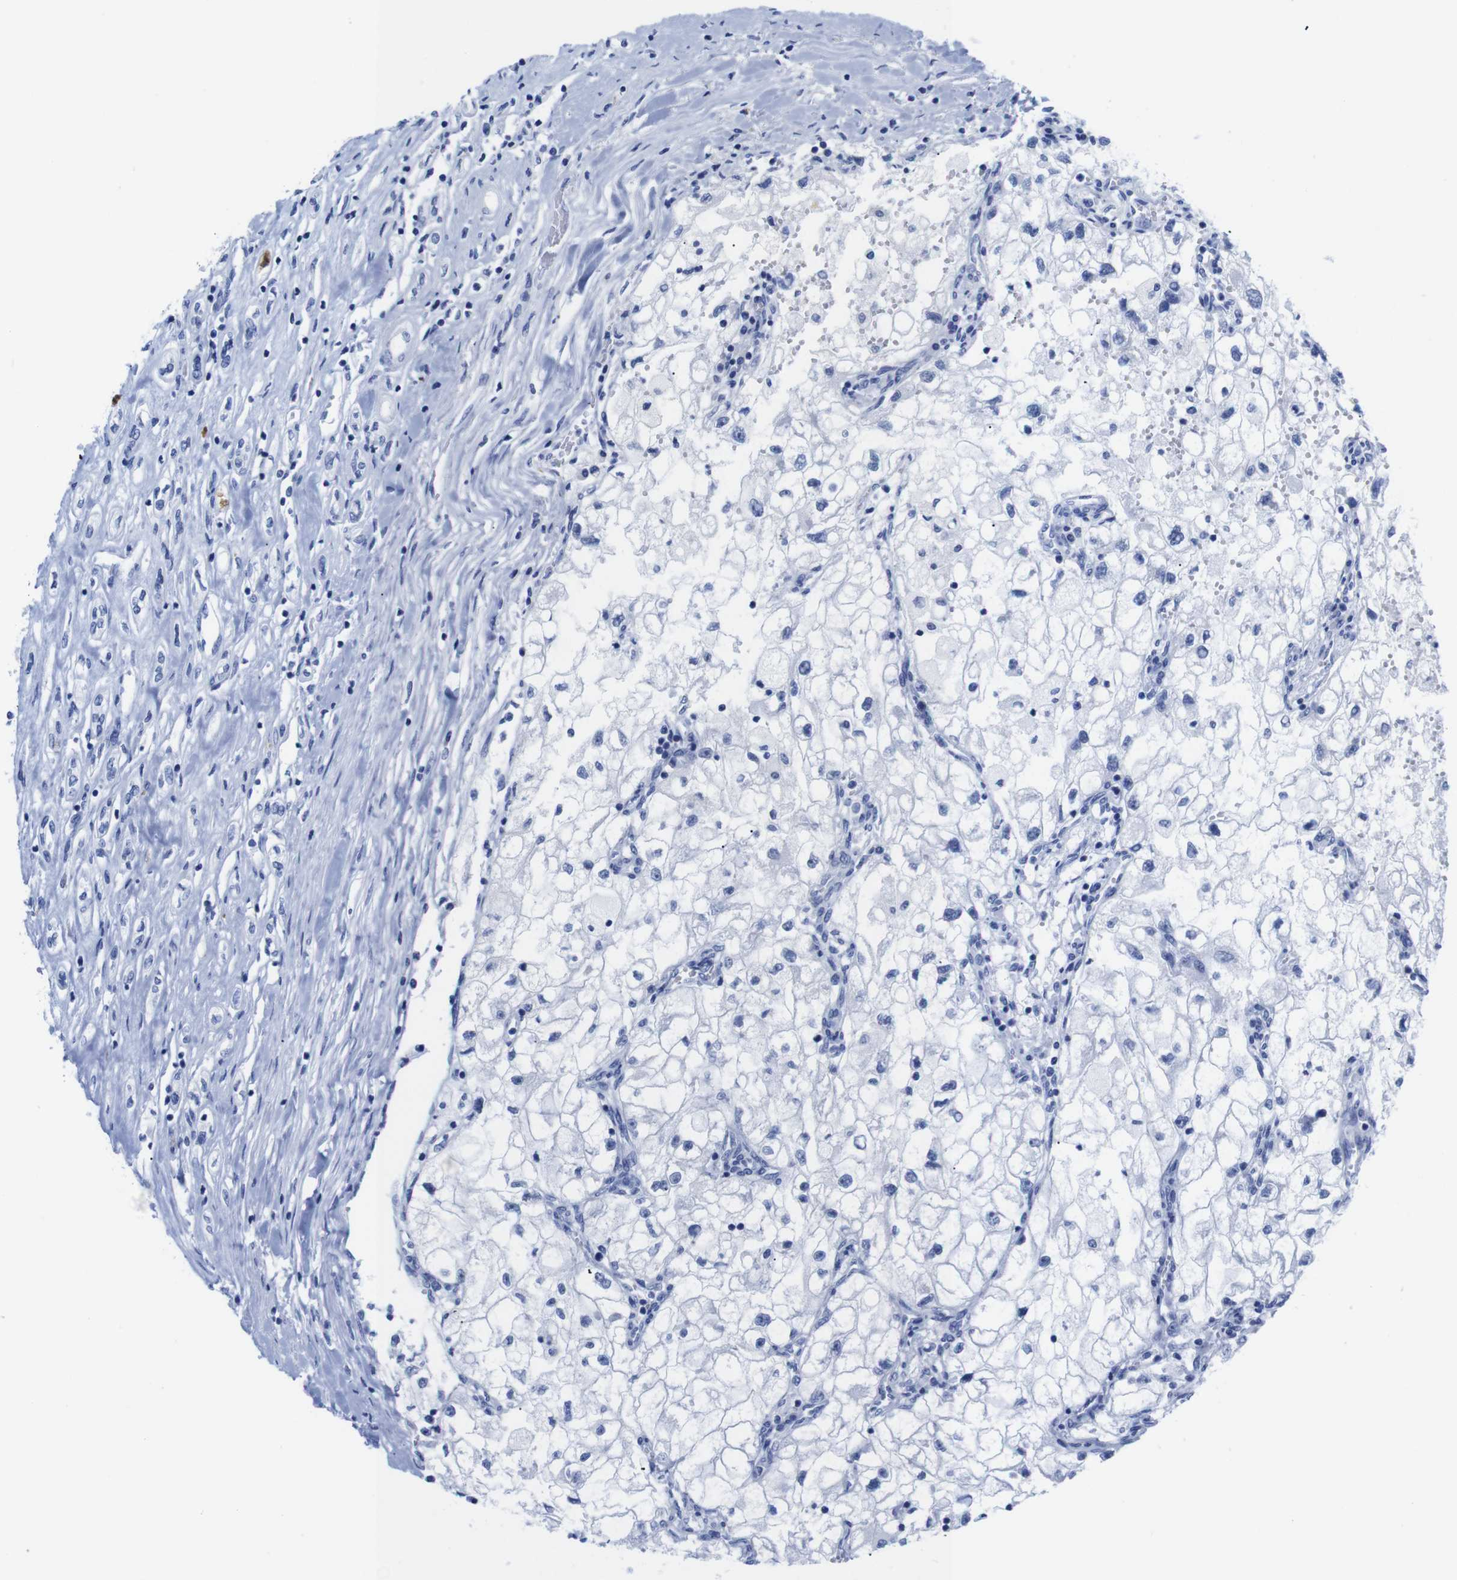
{"staining": {"intensity": "negative", "quantity": "none", "location": "none"}, "tissue": "renal cancer", "cell_type": "Tumor cells", "image_type": "cancer", "snomed": [{"axis": "morphology", "description": "Adenocarcinoma, NOS"}, {"axis": "topography", "description": "Kidney"}], "caption": "Renal cancer (adenocarcinoma) was stained to show a protein in brown. There is no significant staining in tumor cells.", "gene": "LRRC55", "patient": {"sex": "female", "age": 70}}